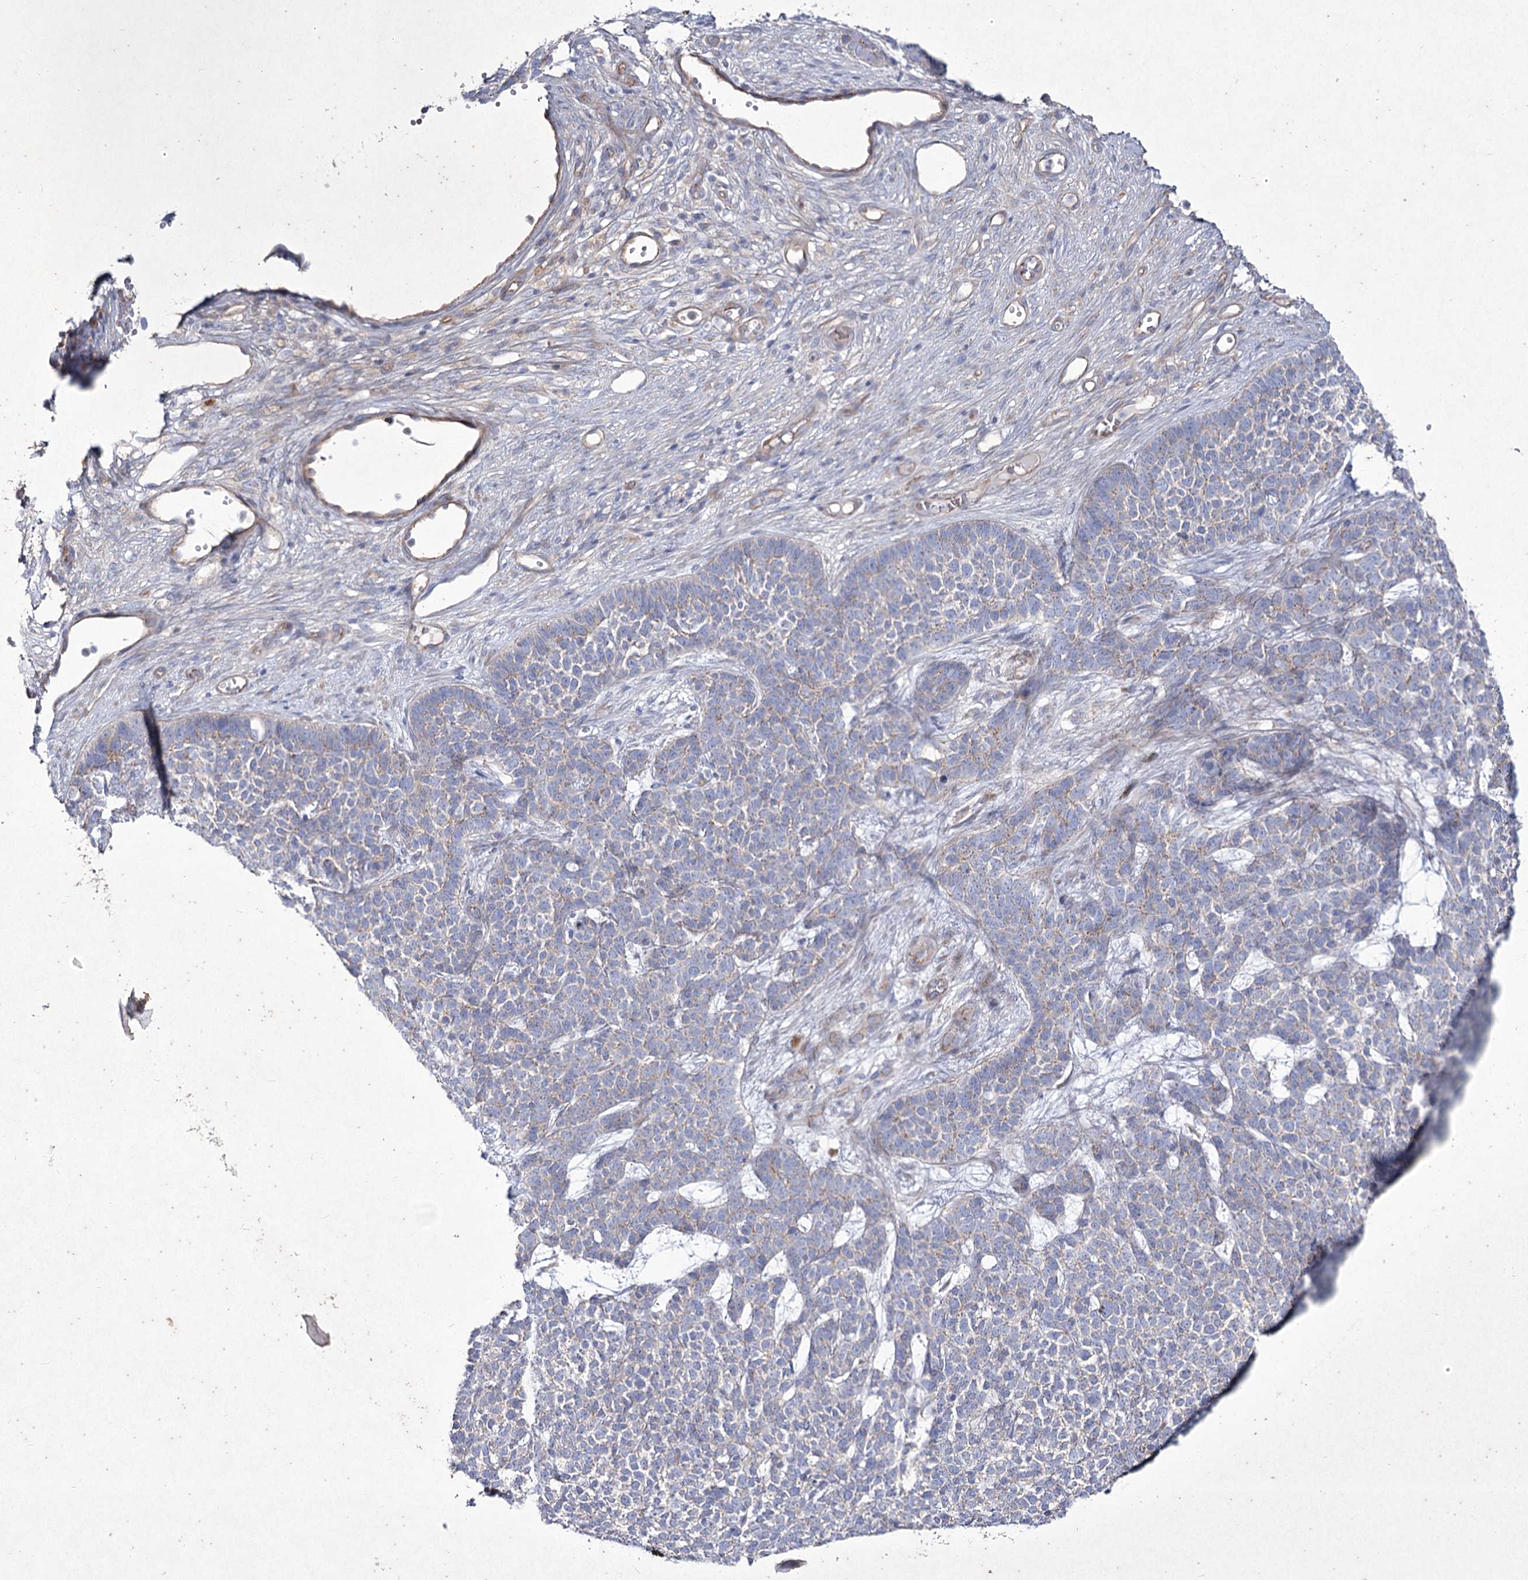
{"staining": {"intensity": "weak", "quantity": "<25%", "location": "cytoplasmic/membranous"}, "tissue": "skin cancer", "cell_type": "Tumor cells", "image_type": "cancer", "snomed": [{"axis": "morphology", "description": "Basal cell carcinoma"}, {"axis": "topography", "description": "Skin"}], "caption": "This is a histopathology image of IHC staining of skin basal cell carcinoma, which shows no positivity in tumor cells.", "gene": "LDLRAD3", "patient": {"sex": "female", "age": 84}}